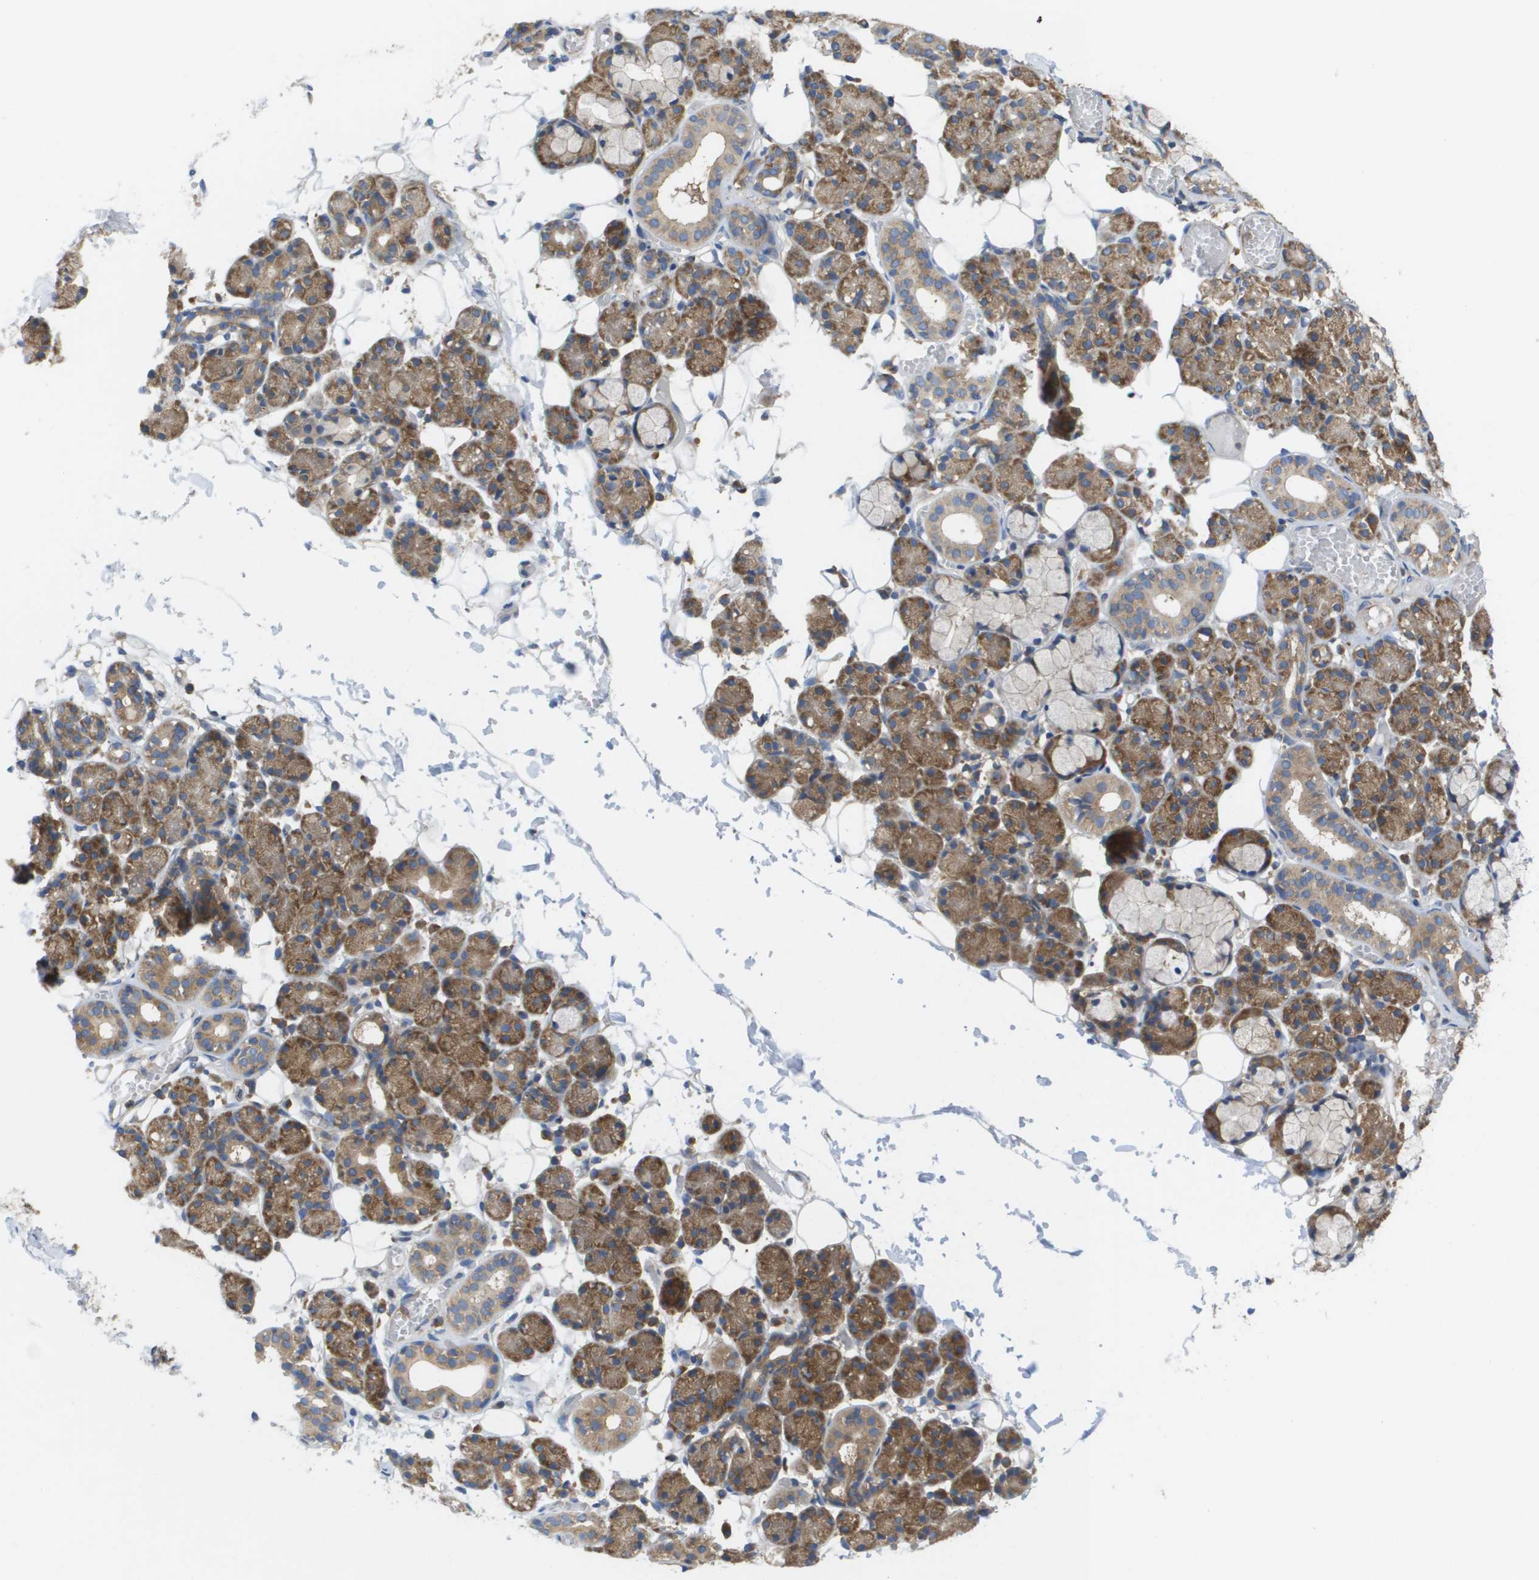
{"staining": {"intensity": "moderate", "quantity": ">75%", "location": "cytoplasmic/membranous"}, "tissue": "salivary gland", "cell_type": "Glandular cells", "image_type": "normal", "snomed": [{"axis": "morphology", "description": "Normal tissue, NOS"}, {"axis": "topography", "description": "Salivary gland"}], "caption": "Glandular cells demonstrate moderate cytoplasmic/membranous positivity in about >75% of cells in benign salivary gland. (DAB (3,3'-diaminobenzidine) IHC with brightfield microscopy, high magnification).", "gene": "EIF4G2", "patient": {"sex": "male", "age": 63}}